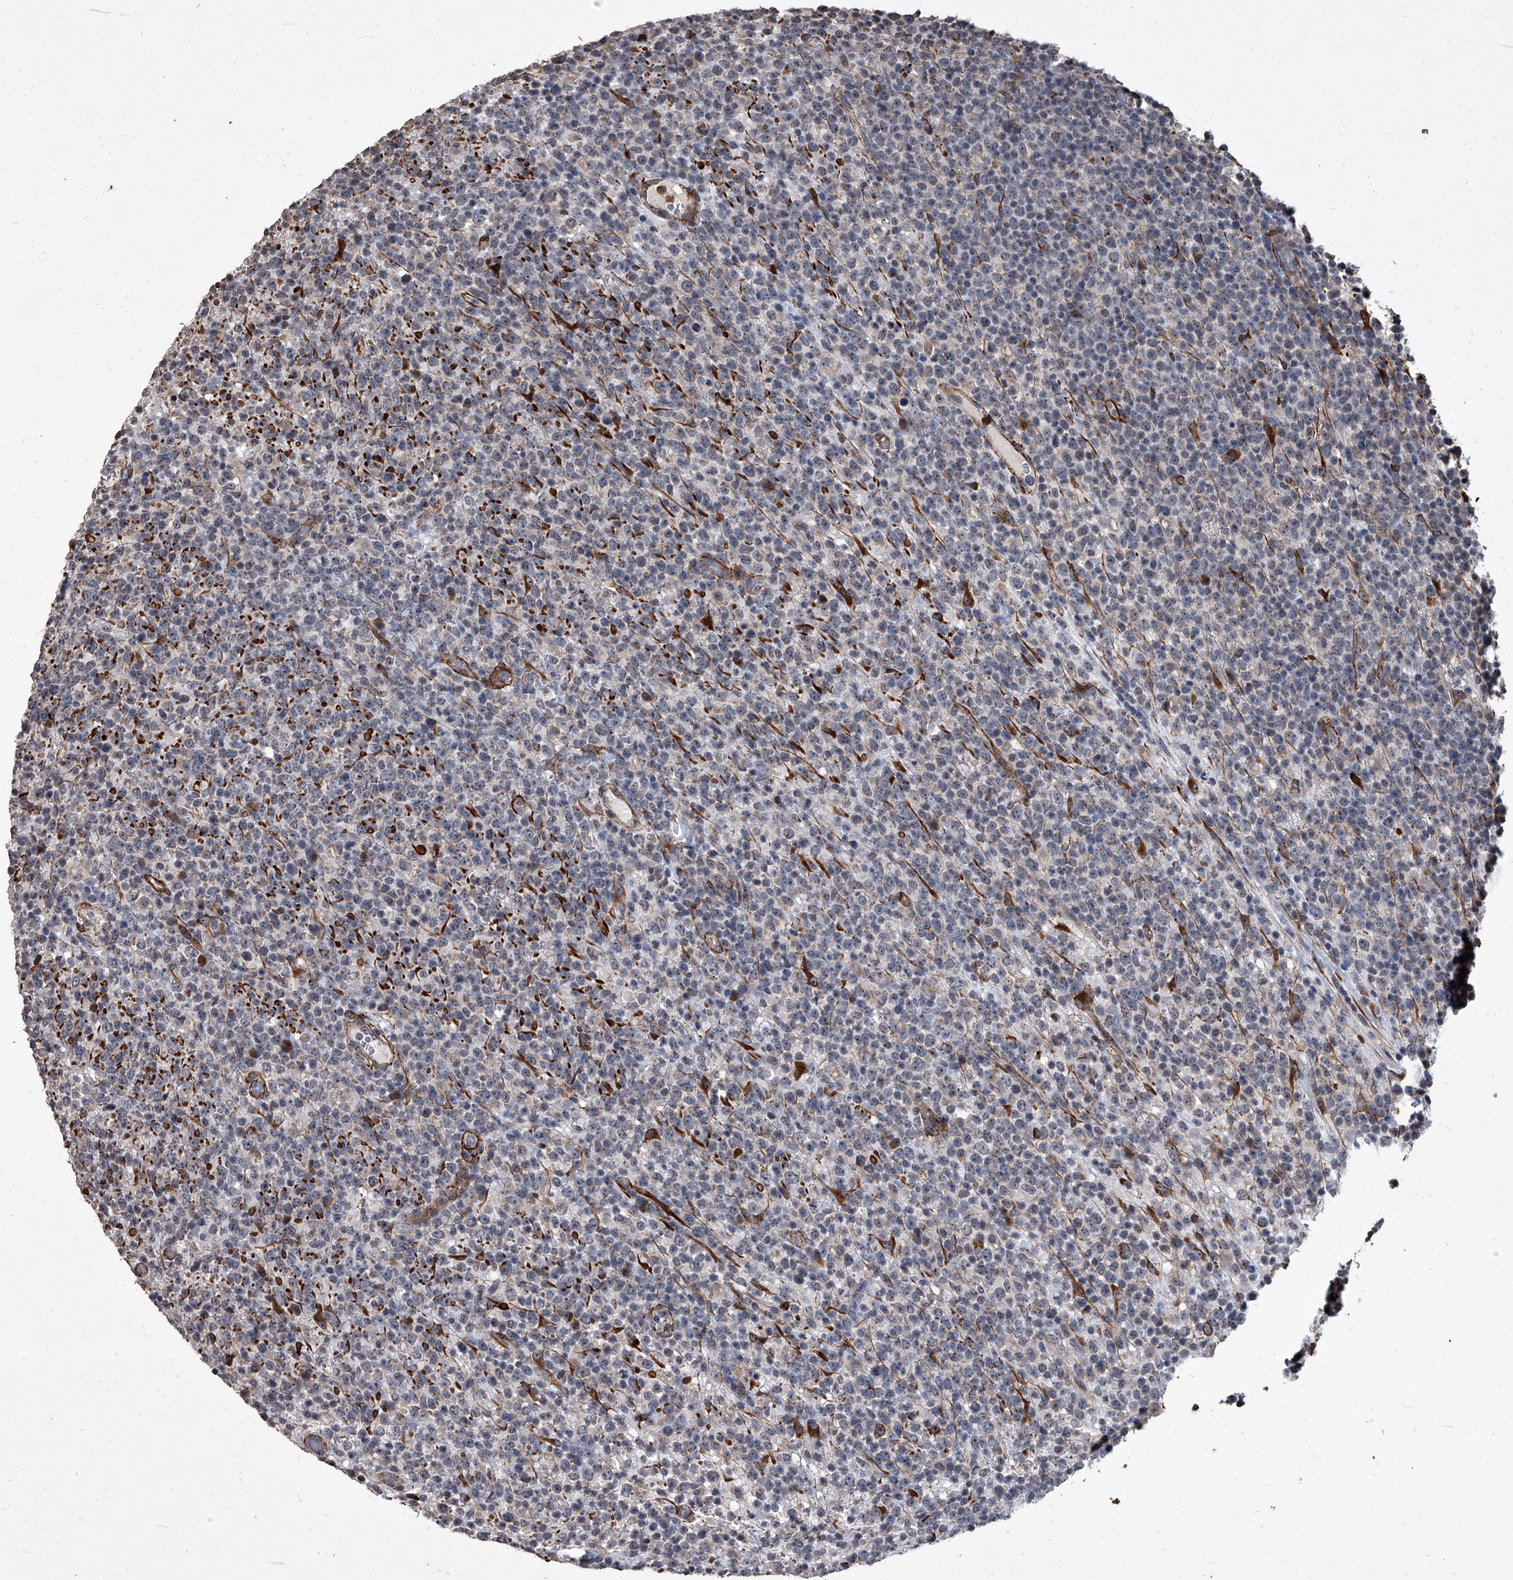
{"staining": {"intensity": "negative", "quantity": "none", "location": "none"}, "tissue": "lymphoma", "cell_type": "Tumor cells", "image_type": "cancer", "snomed": [{"axis": "morphology", "description": "Malignant lymphoma, non-Hodgkin's type, High grade"}, {"axis": "topography", "description": "Colon"}], "caption": "Lymphoma was stained to show a protein in brown. There is no significant staining in tumor cells.", "gene": "SIRT4", "patient": {"sex": "female", "age": 53}}